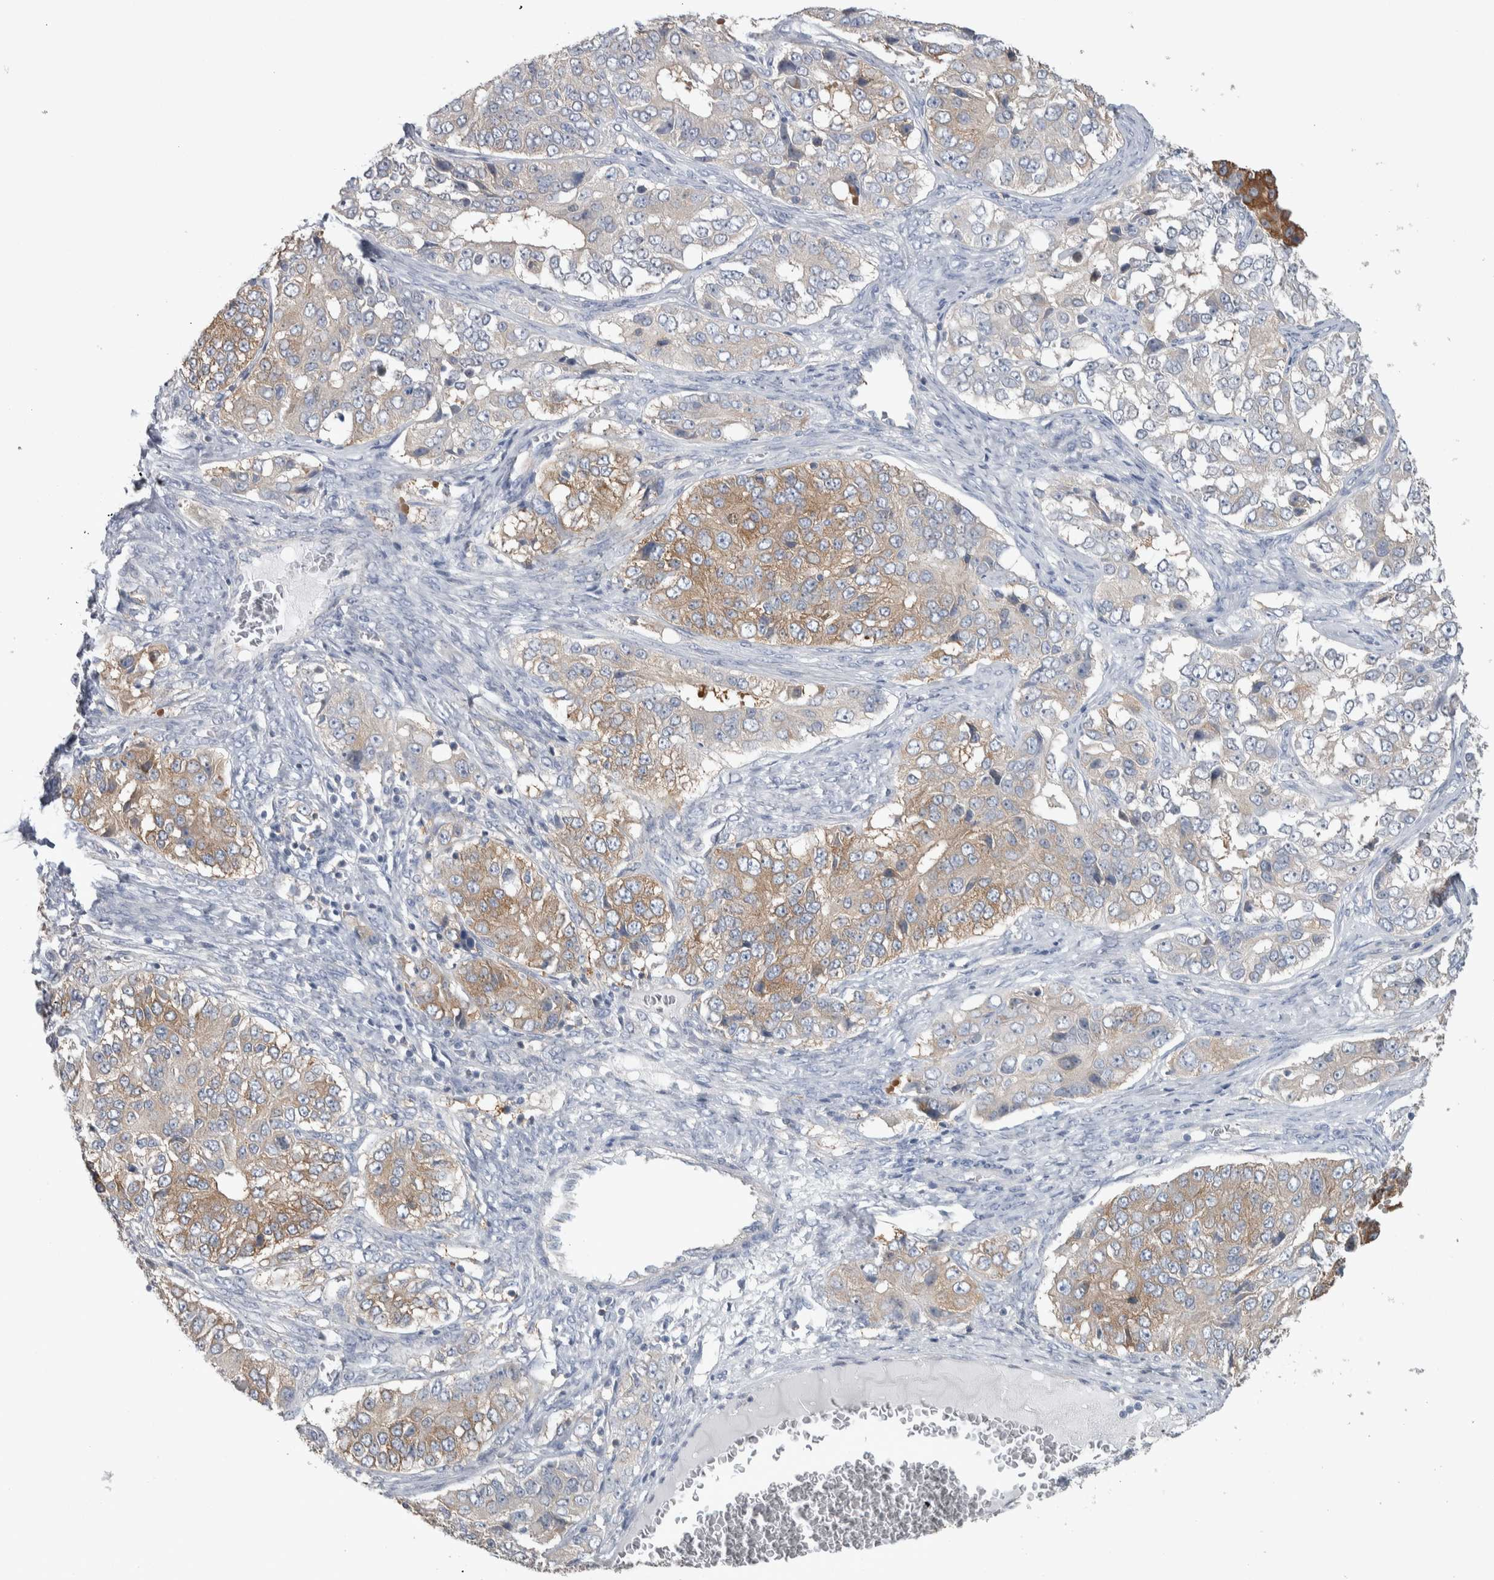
{"staining": {"intensity": "moderate", "quantity": ">75%", "location": "cytoplasmic/membranous"}, "tissue": "ovarian cancer", "cell_type": "Tumor cells", "image_type": "cancer", "snomed": [{"axis": "morphology", "description": "Carcinoma, endometroid"}, {"axis": "topography", "description": "Ovary"}], "caption": "Ovarian endometroid carcinoma stained with immunohistochemistry displays moderate cytoplasmic/membranous staining in approximately >75% of tumor cells.", "gene": "GPHN", "patient": {"sex": "female", "age": 51}}